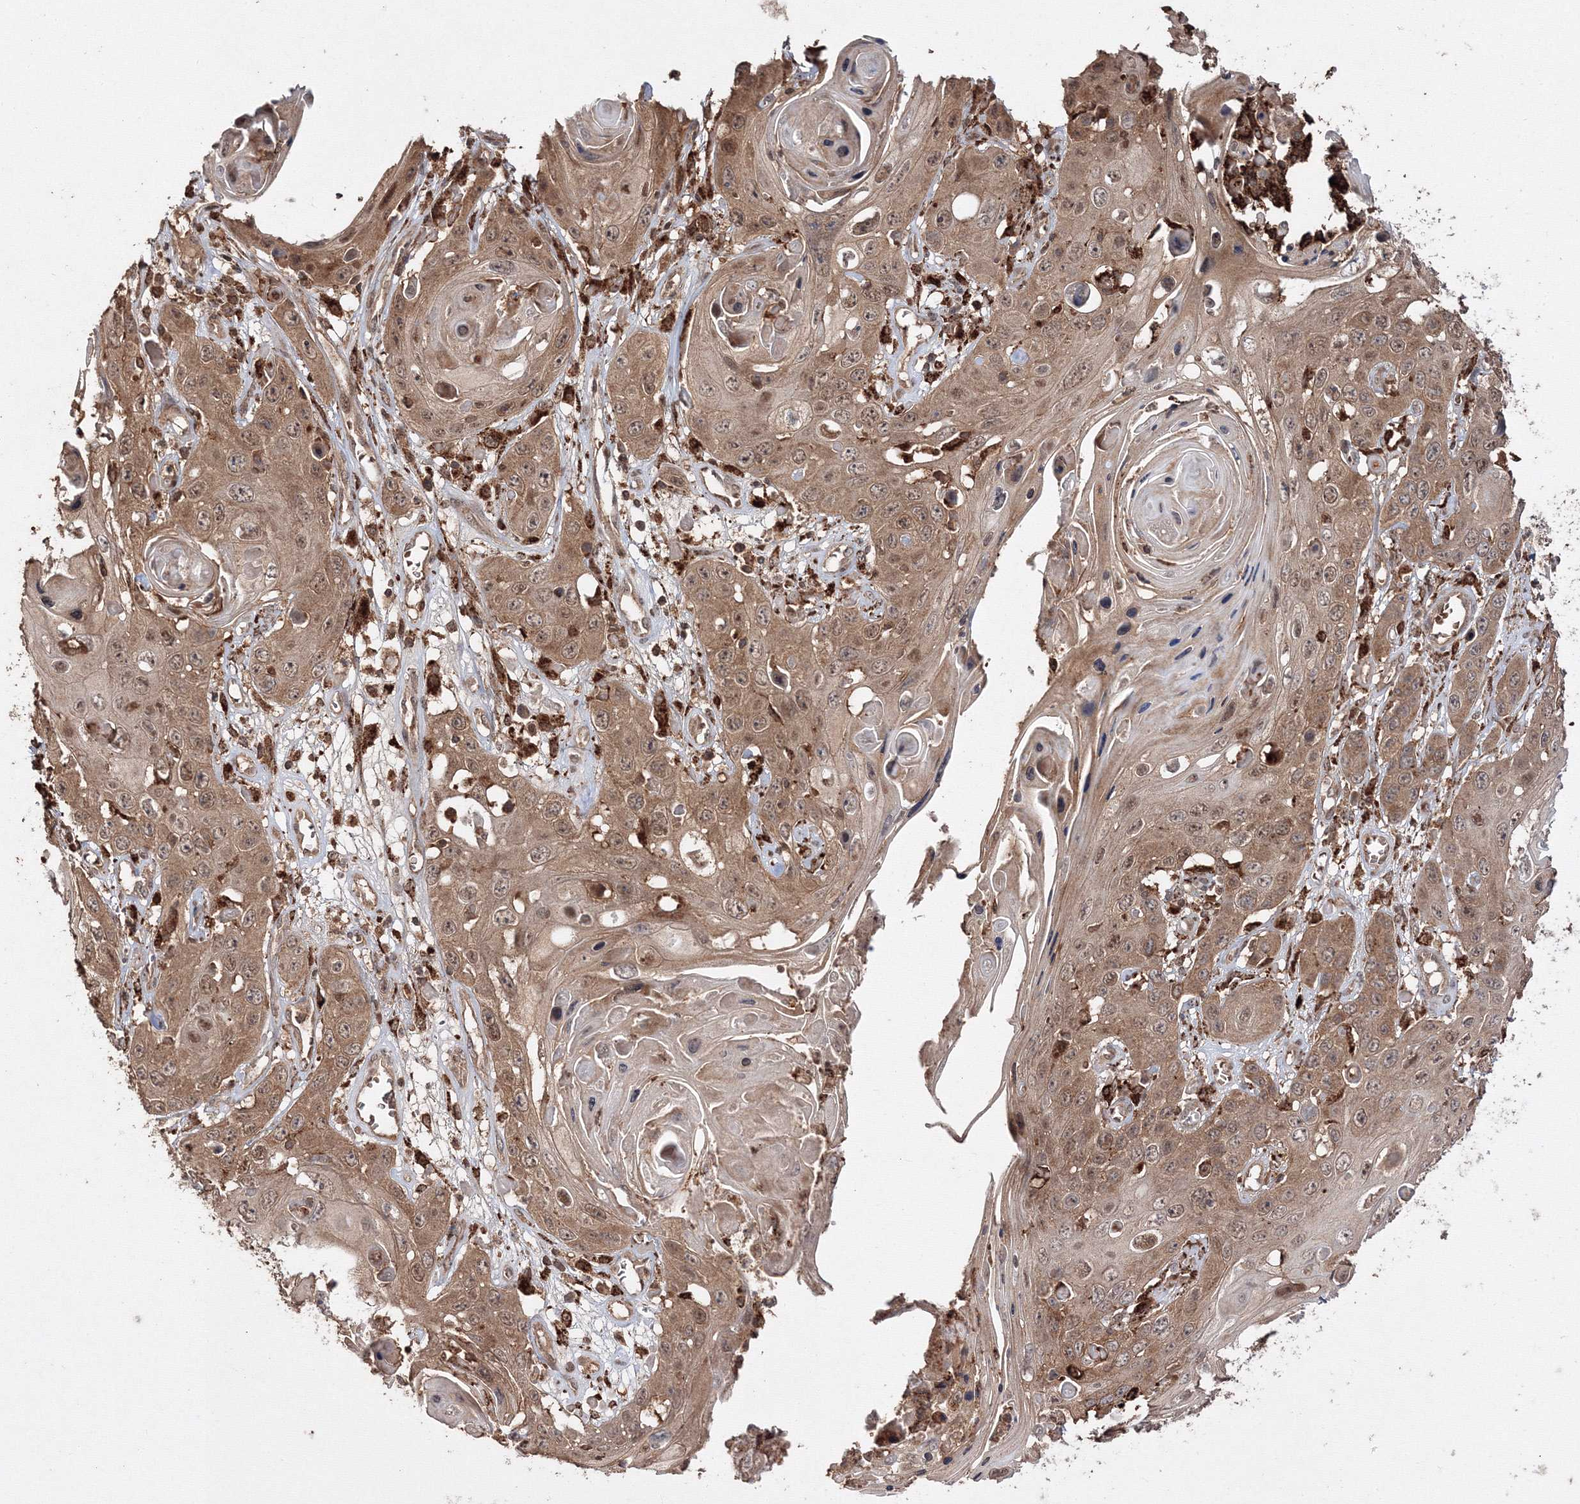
{"staining": {"intensity": "moderate", "quantity": ">75%", "location": "cytoplasmic/membranous"}, "tissue": "skin cancer", "cell_type": "Tumor cells", "image_type": "cancer", "snomed": [{"axis": "morphology", "description": "Squamous cell carcinoma, NOS"}, {"axis": "topography", "description": "Skin"}], "caption": "Tumor cells exhibit medium levels of moderate cytoplasmic/membranous expression in approximately >75% of cells in human skin cancer.", "gene": "DDO", "patient": {"sex": "male", "age": 55}}